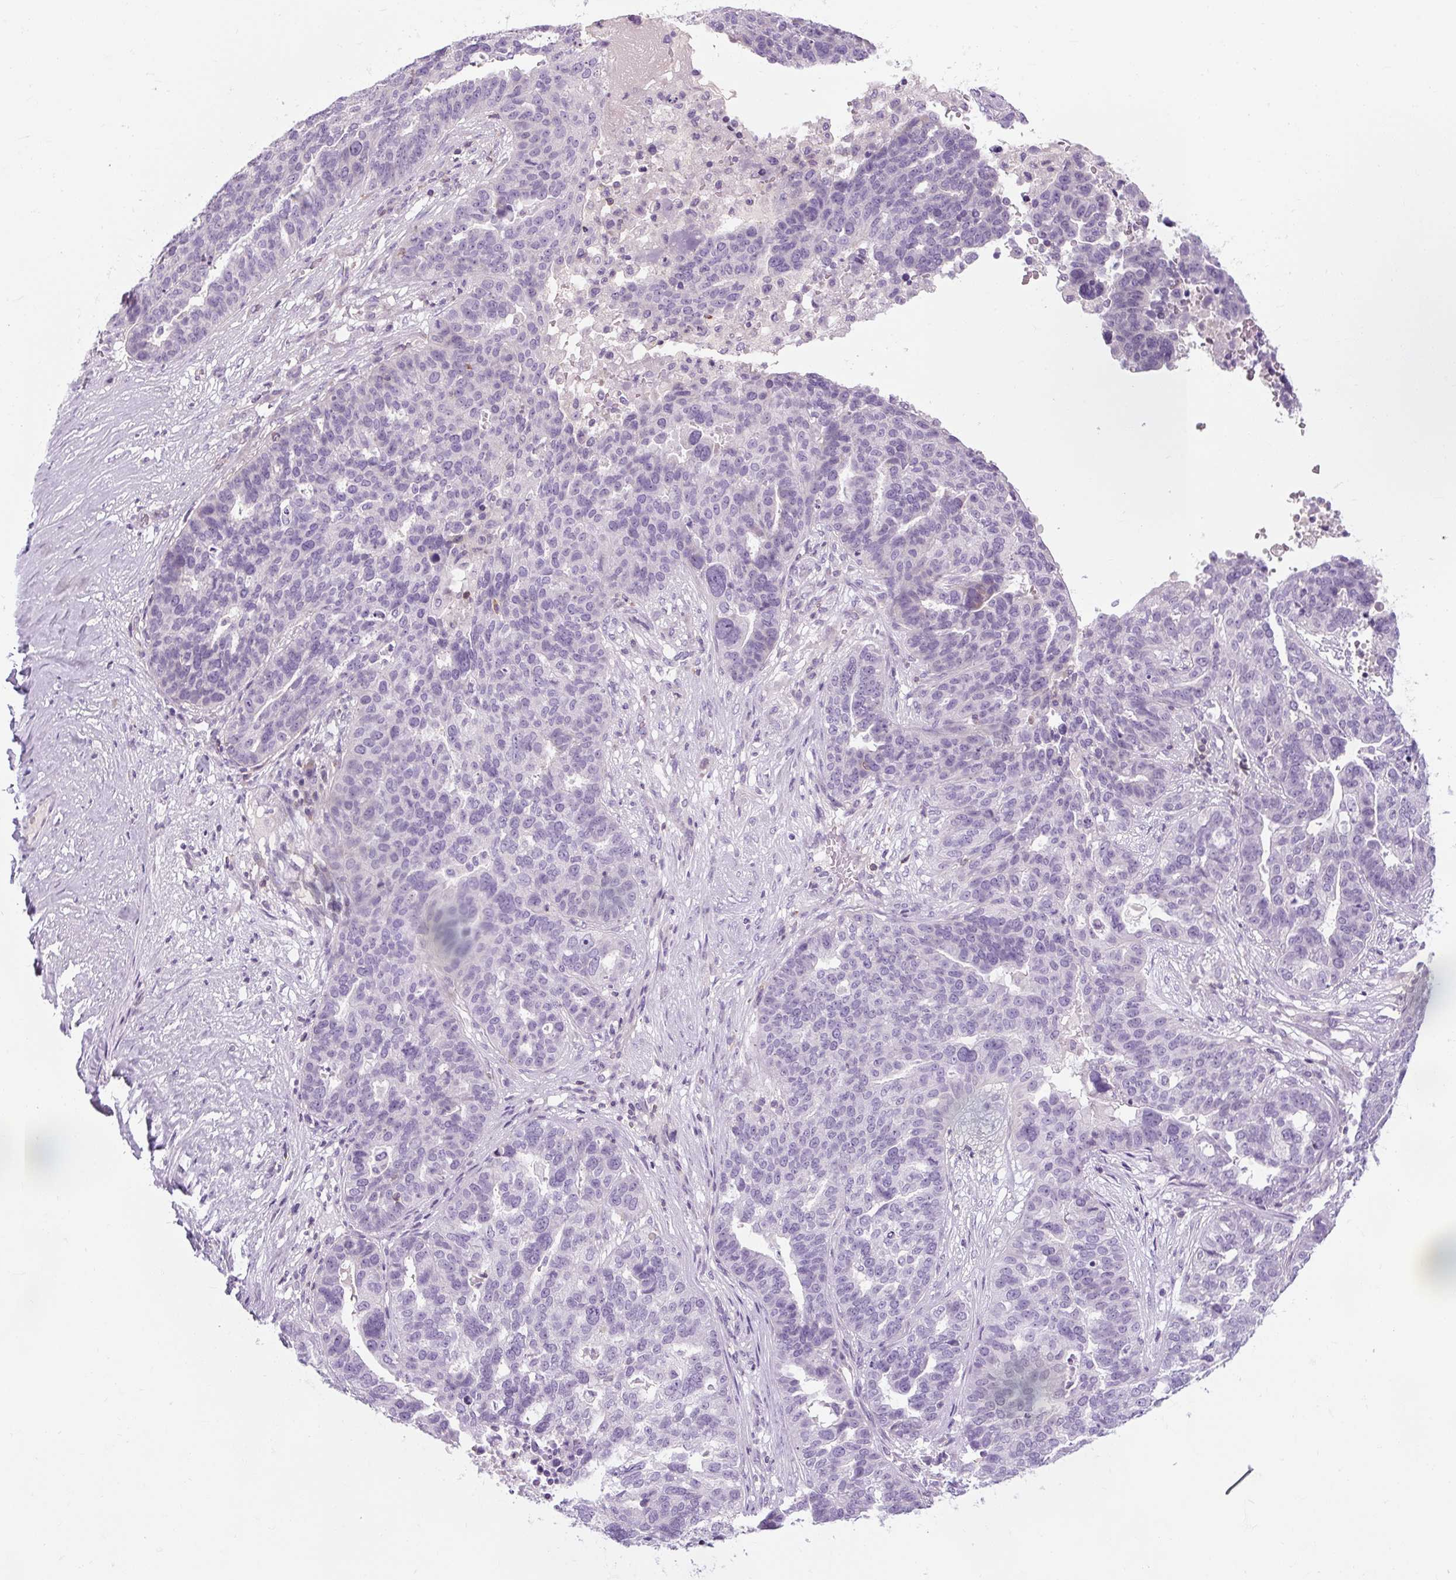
{"staining": {"intensity": "negative", "quantity": "none", "location": "none"}, "tissue": "ovarian cancer", "cell_type": "Tumor cells", "image_type": "cancer", "snomed": [{"axis": "morphology", "description": "Cystadenocarcinoma, serous, NOS"}, {"axis": "topography", "description": "Ovary"}], "caption": "Ovarian cancer was stained to show a protein in brown. There is no significant expression in tumor cells.", "gene": "TIGD2", "patient": {"sex": "female", "age": 59}}